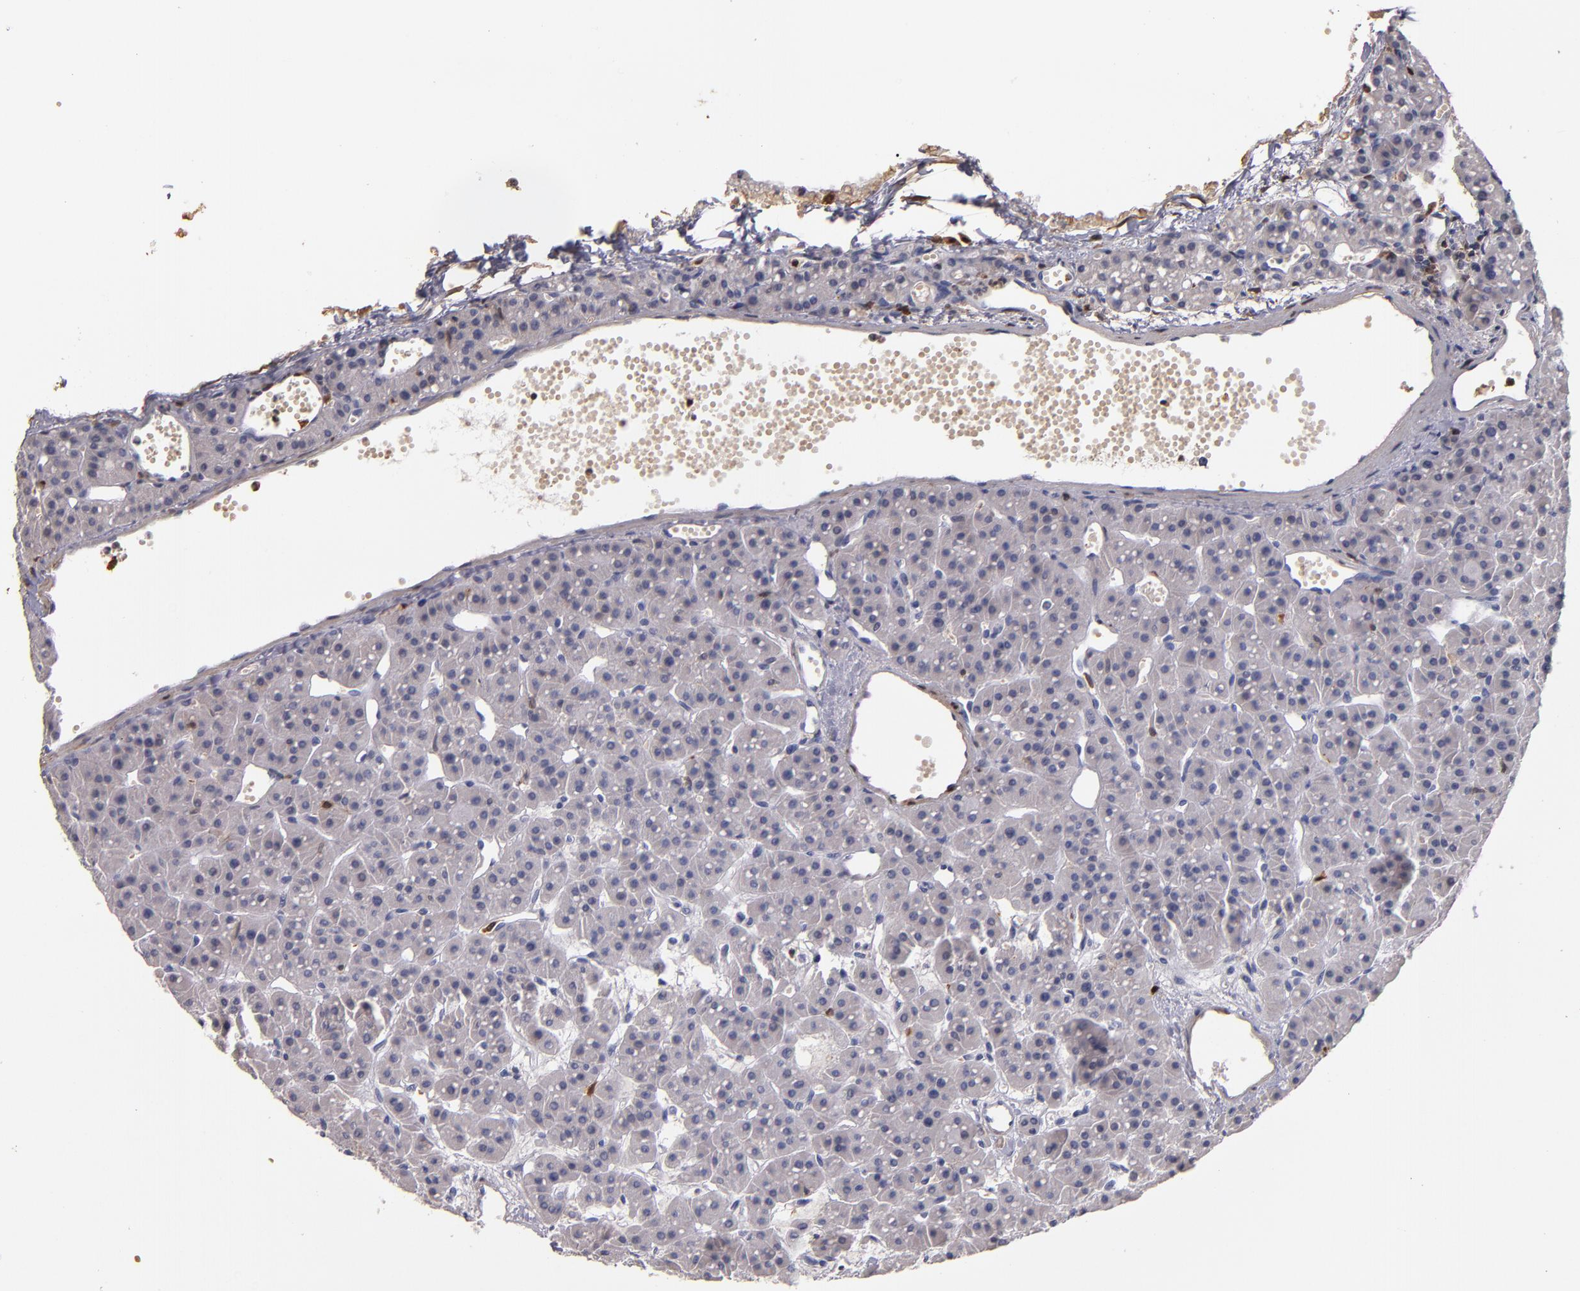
{"staining": {"intensity": "negative", "quantity": "none", "location": "none"}, "tissue": "parathyroid gland", "cell_type": "Glandular cells", "image_type": "normal", "snomed": [{"axis": "morphology", "description": "Normal tissue, NOS"}, {"axis": "topography", "description": "Parathyroid gland"}], "caption": "A photomicrograph of parathyroid gland stained for a protein reveals no brown staining in glandular cells. (DAB (3,3'-diaminobenzidine) IHC with hematoxylin counter stain).", "gene": "S100A4", "patient": {"sex": "female", "age": 76}}